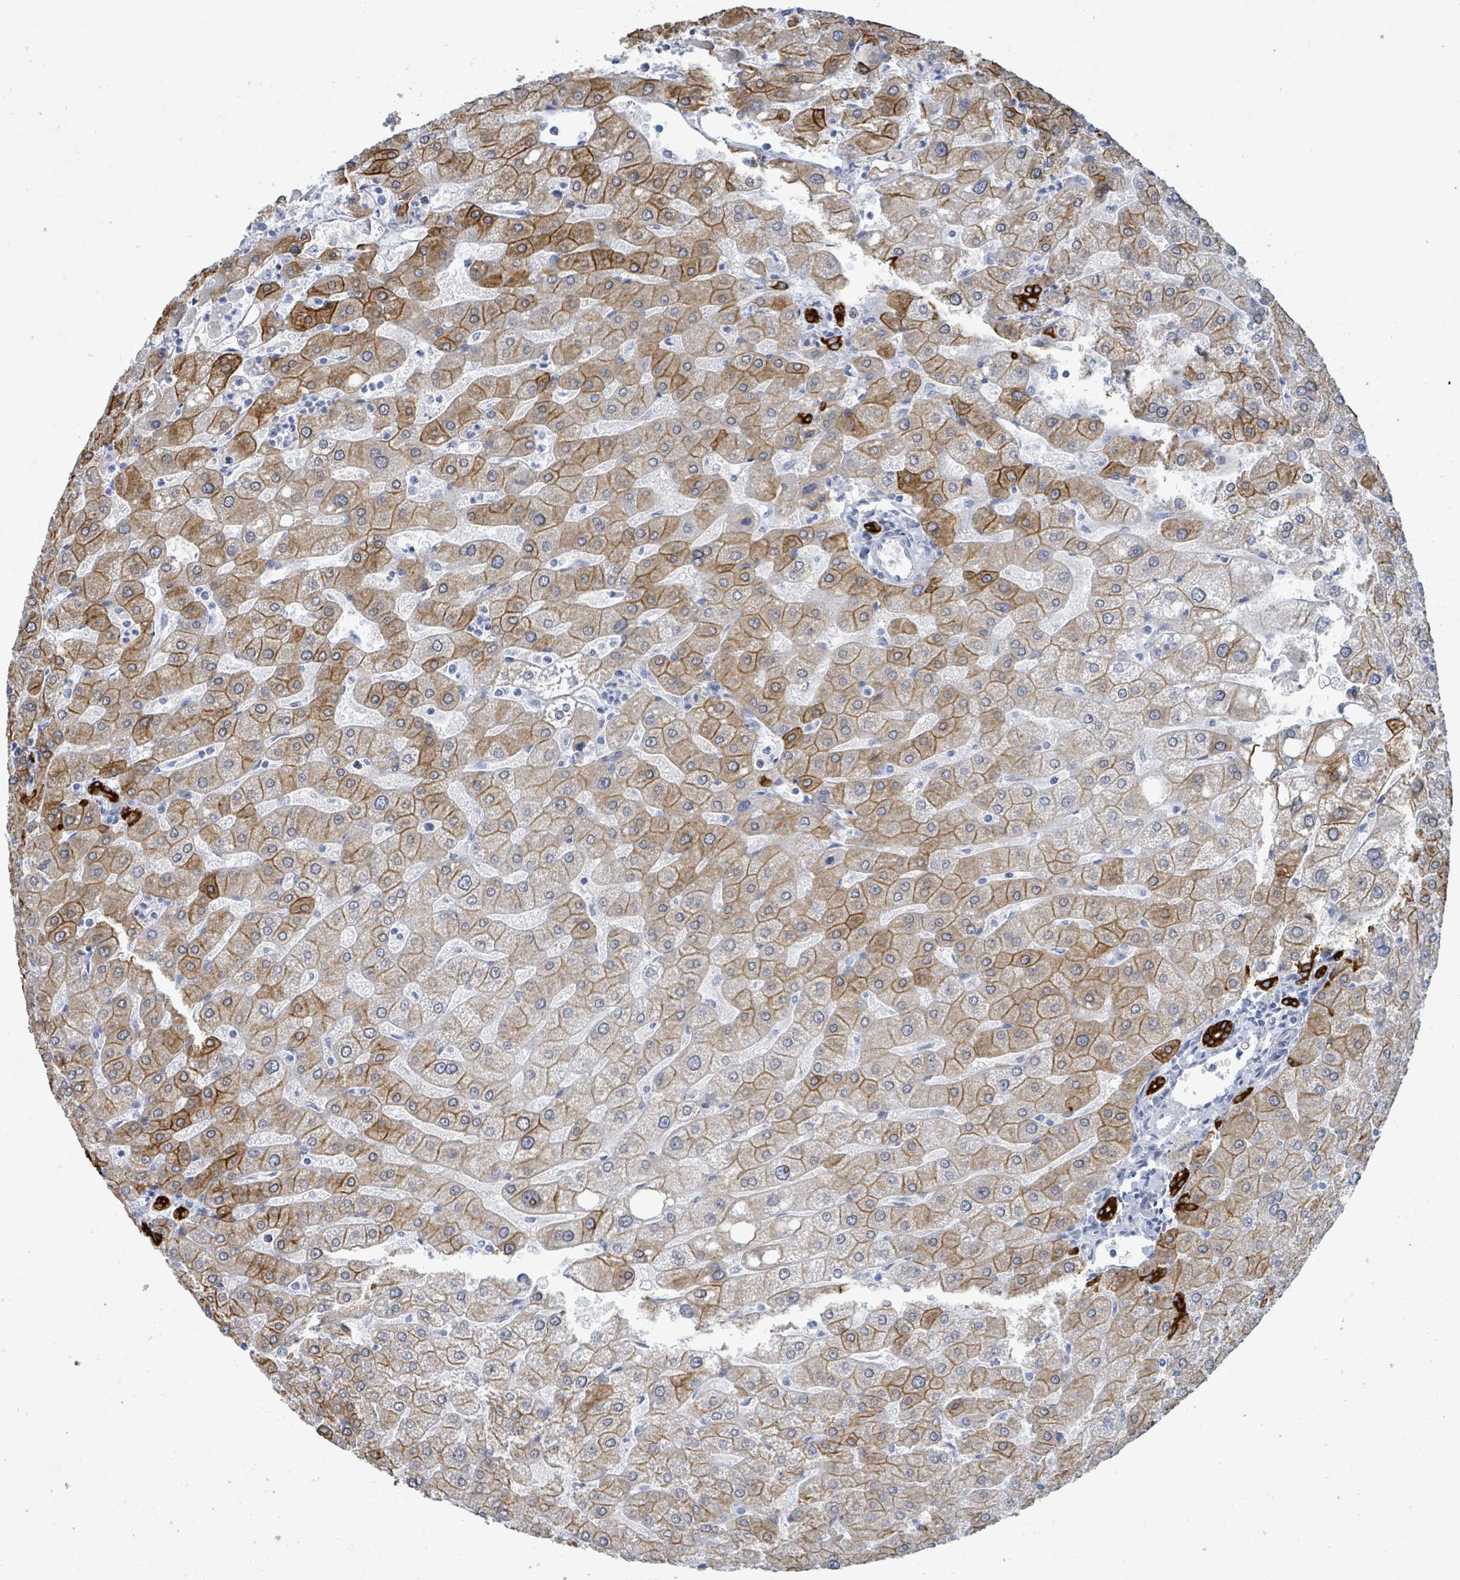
{"staining": {"intensity": "strong", "quantity": ">75%", "location": "cytoplasmic/membranous"}, "tissue": "liver", "cell_type": "Cholangiocytes", "image_type": "normal", "snomed": [{"axis": "morphology", "description": "Normal tissue, NOS"}, {"axis": "topography", "description": "Liver"}], "caption": "Immunohistochemical staining of unremarkable liver demonstrates >75% levels of strong cytoplasmic/membranous protein expression in approximately >75% of cholangiocytes.", "gene": "KRT8", "patient": {"sex": "male", "age": 67}}